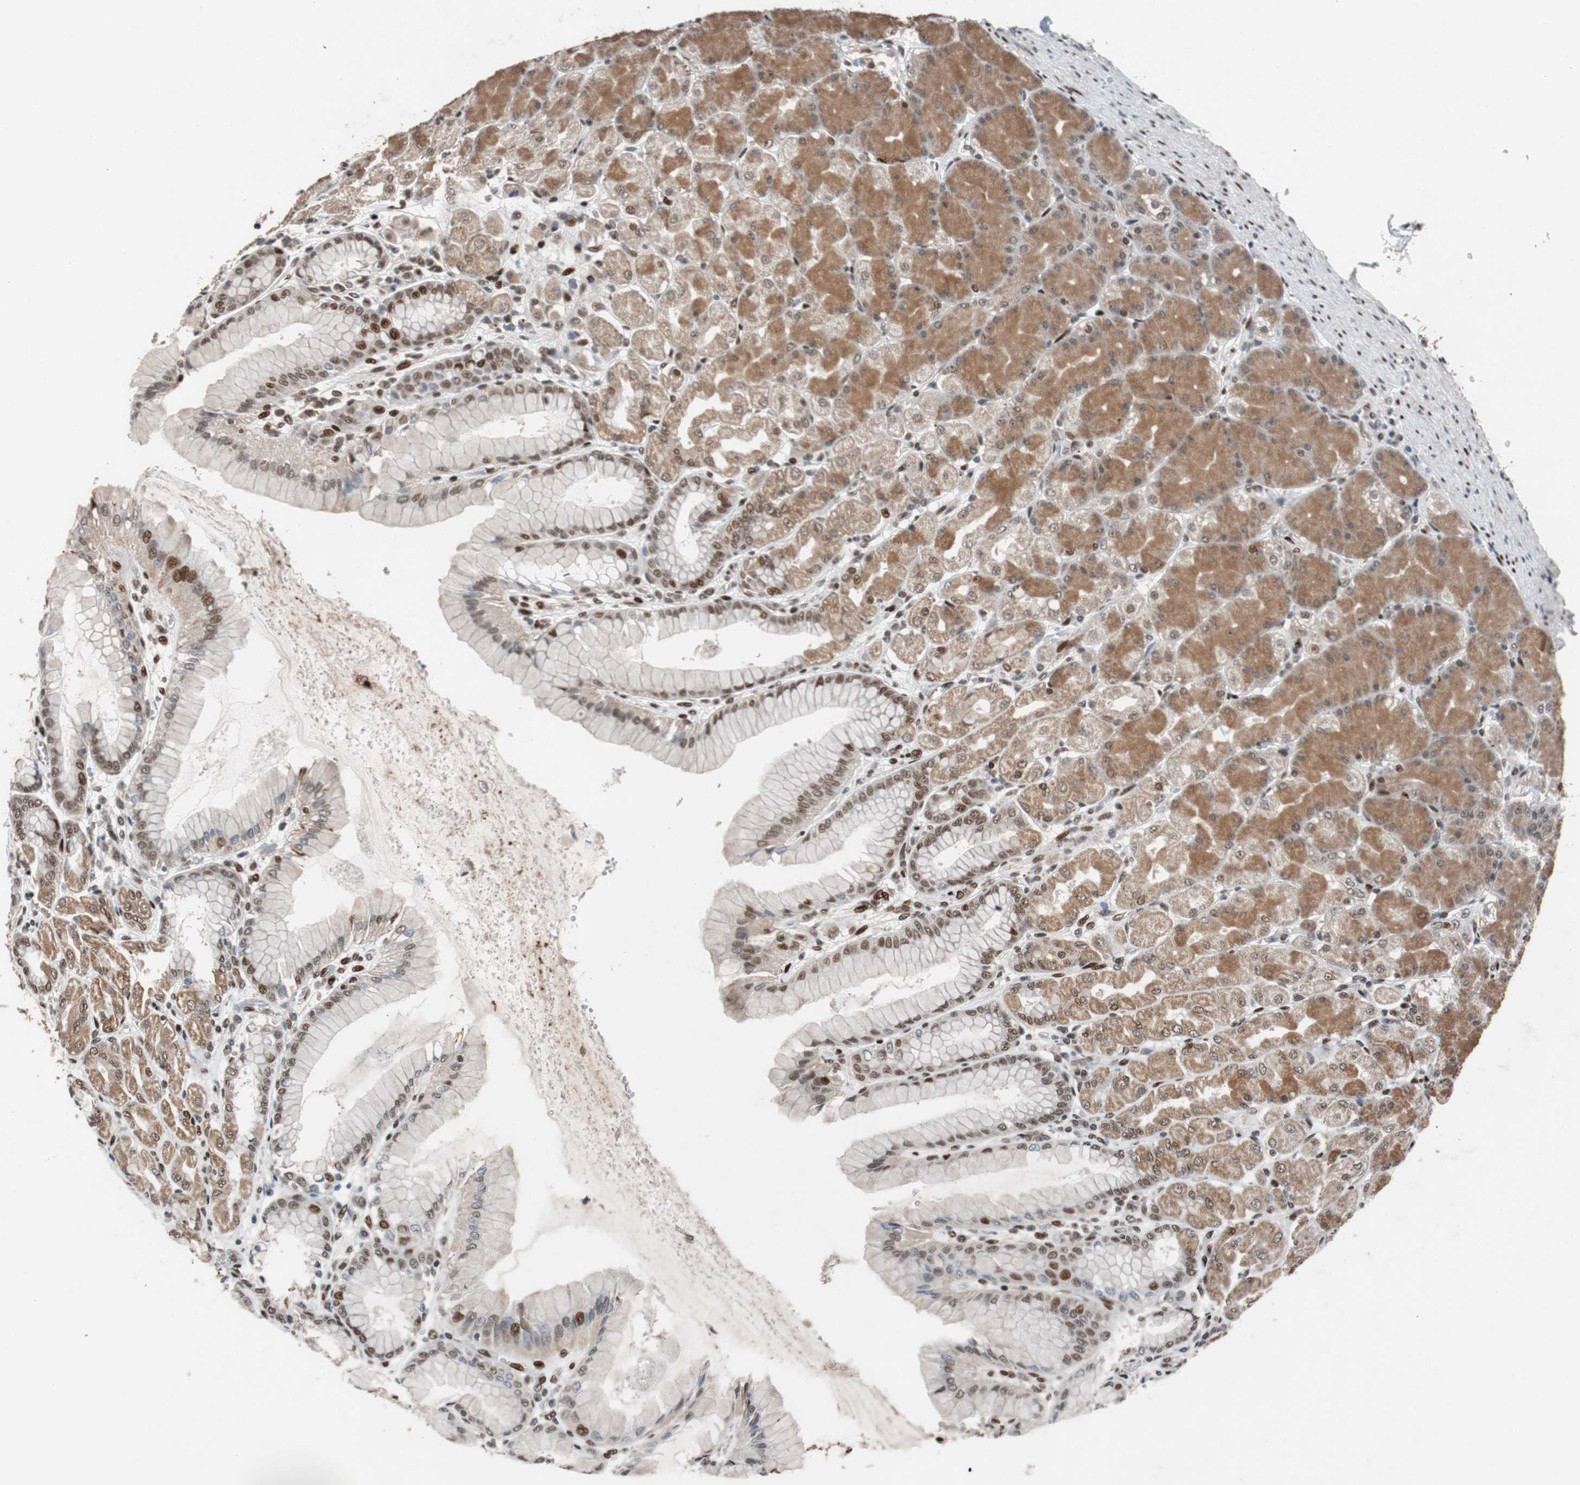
{"staining": {"intensity": "strong", "quantity": "25%-75%", "location": "cytoplasmic/membranous,nuclear"}, "tissue": "stomach", "cell_type": "Glandular cells", "image_type": "normal", "snomed": [{"axis": "morphology", "description": "Normal tissue, NOS"}, {"axis": "topography", "description": "Stomach, upper"}], "caption": "Immunohistochemical staining of normal human stomach reveals high levels of strong cytoplasmic/membranous,nuclear staining in approximately 25%-75% of glandular cells.", "gene": "NBL1", "patient": {"sex": "female", "age": 56}}